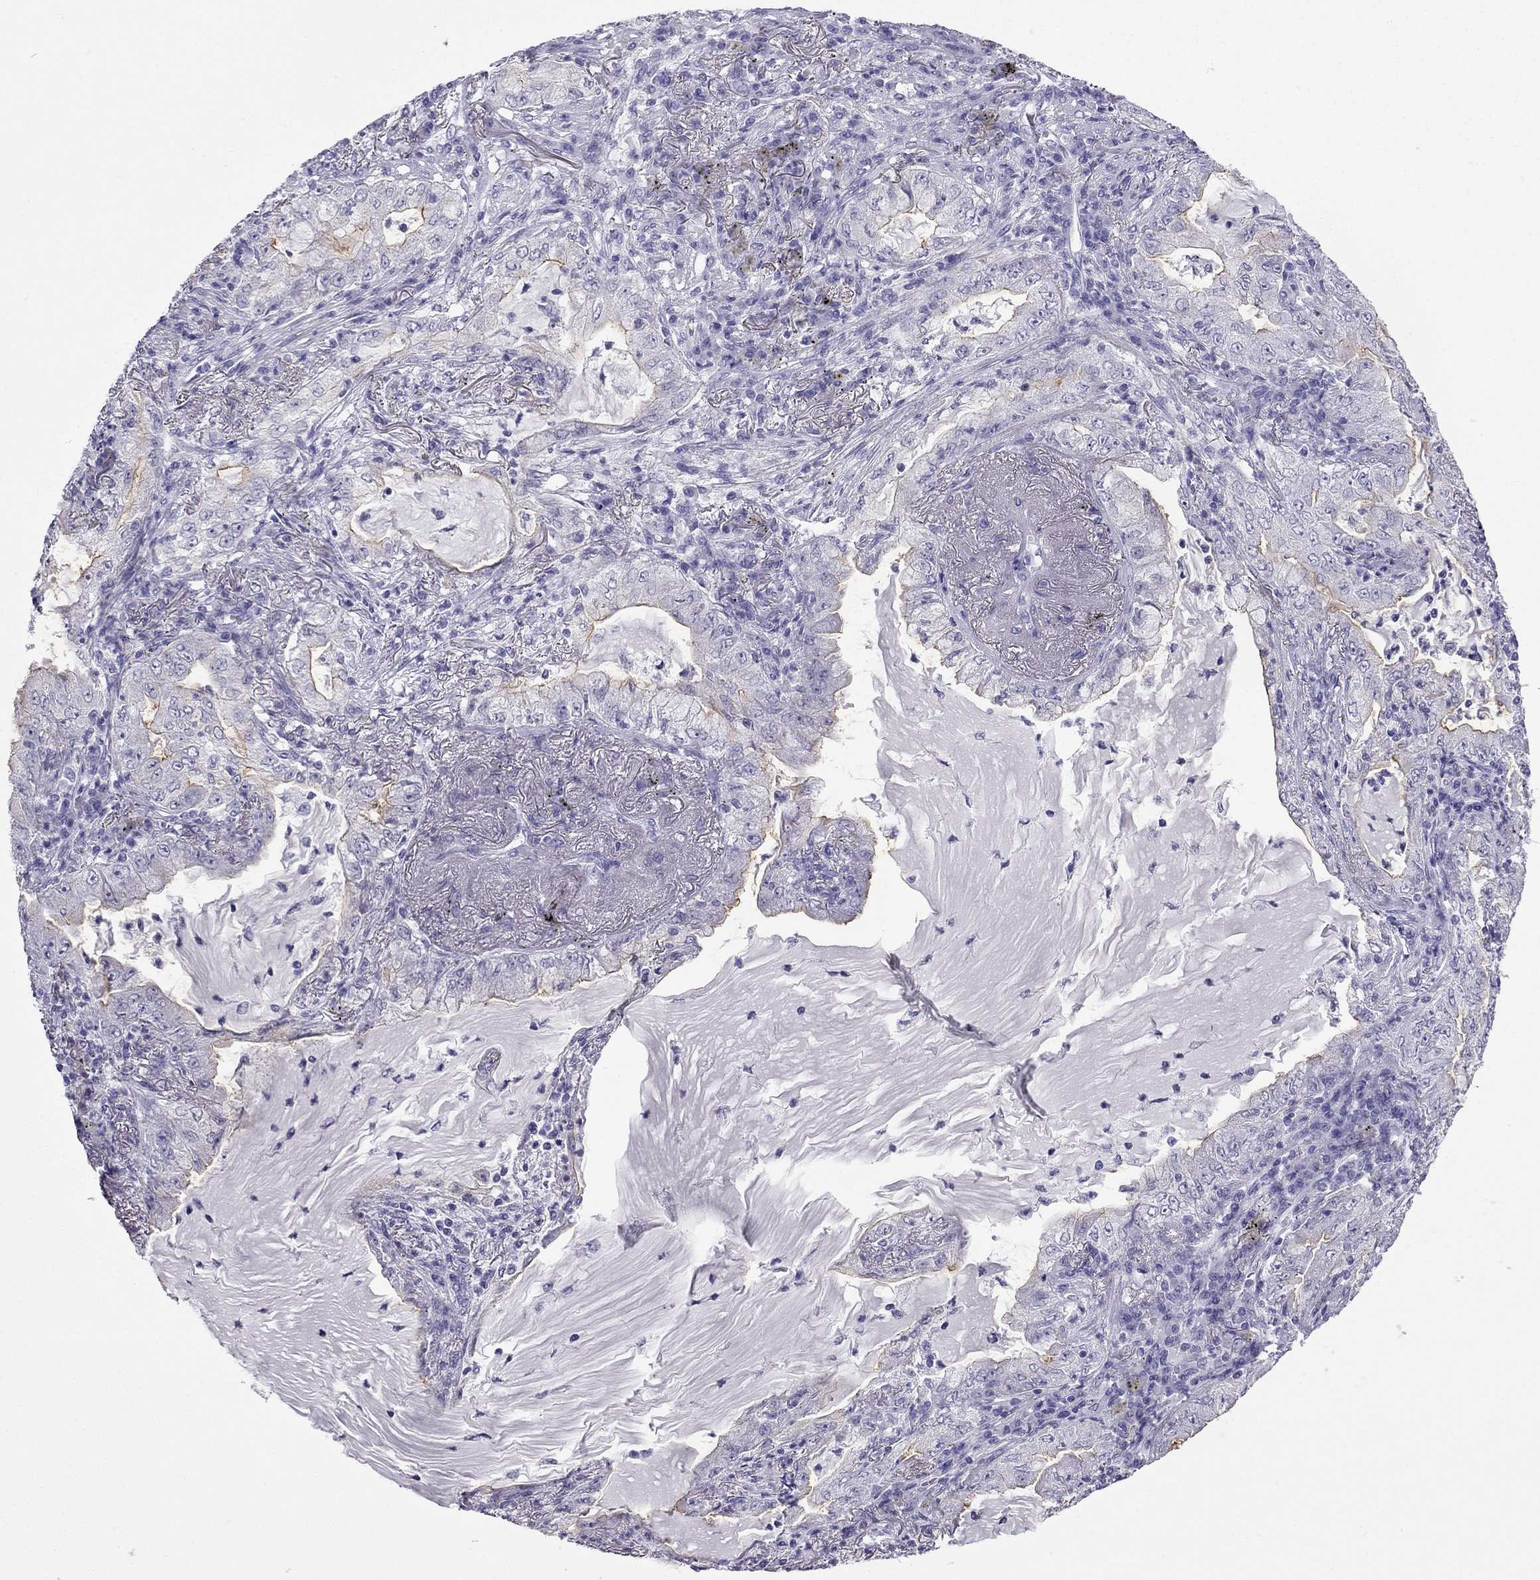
{"staining": {"intensity": "weak", "quantity": "<25%", "location": "cytoplasmic/membranous"}, "tissue": "lung cancer", "cell_type": "Tumor cells", "image_type": "cancer", "snomed": [{"axis": "morphology", "description": "Adenocarcinoma, NOS"}, {"axis": "topography", "description": "Lung"}], "caption": "Lung adenocarcinoma was stained to show a protein in brown. There is no significant positivity in tumor cells.", "gene": "GJA8", "patient": {"sex": "female", "age": 73}}